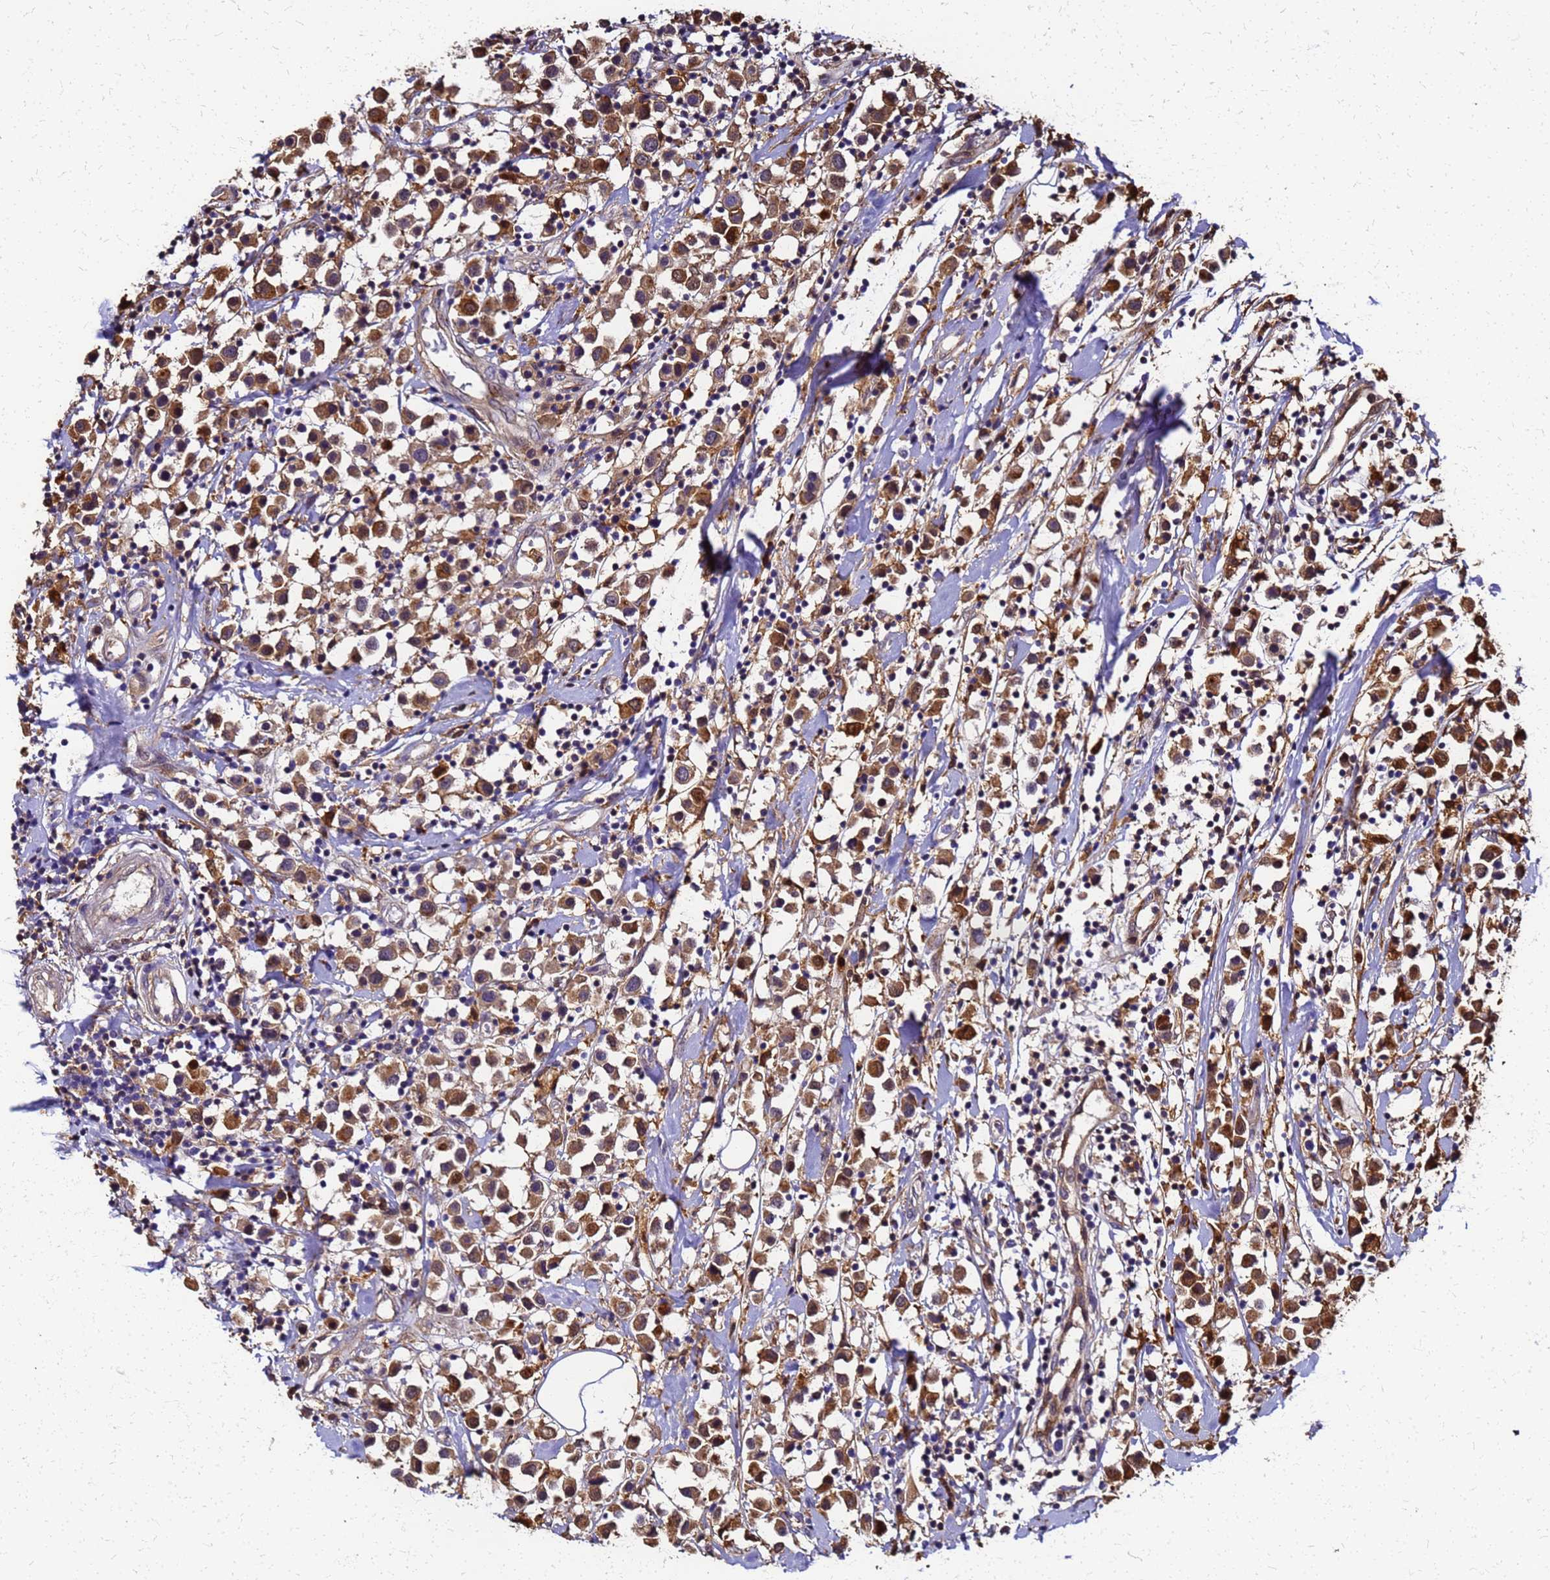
{"staining": {"intensity": "strong", "quantity": ">75%", "location": "cytoplasmic/membranous"}, "tissue": "breast cancer", "cell_type": "Tumor cells", "image_type": "cancer", "snomed": [{"axis": "morphology", "description": "Duct carcinoma"}, {"axis": "topography", "description": "Breast"}], "caption": "Immunohistochemistry (IHC) (DAB) staining of human breast infiltrating ductal carcinoma demonstrates strong cytoplasmic/membranous protein staining in approximately >75% of tumor cells. Immunohistochemistry (IHC) stains the protein of interest in brown and the nuclei are stained blue.", "gene": "S100A11", "patient": {"sex": "female", "age": 61}}